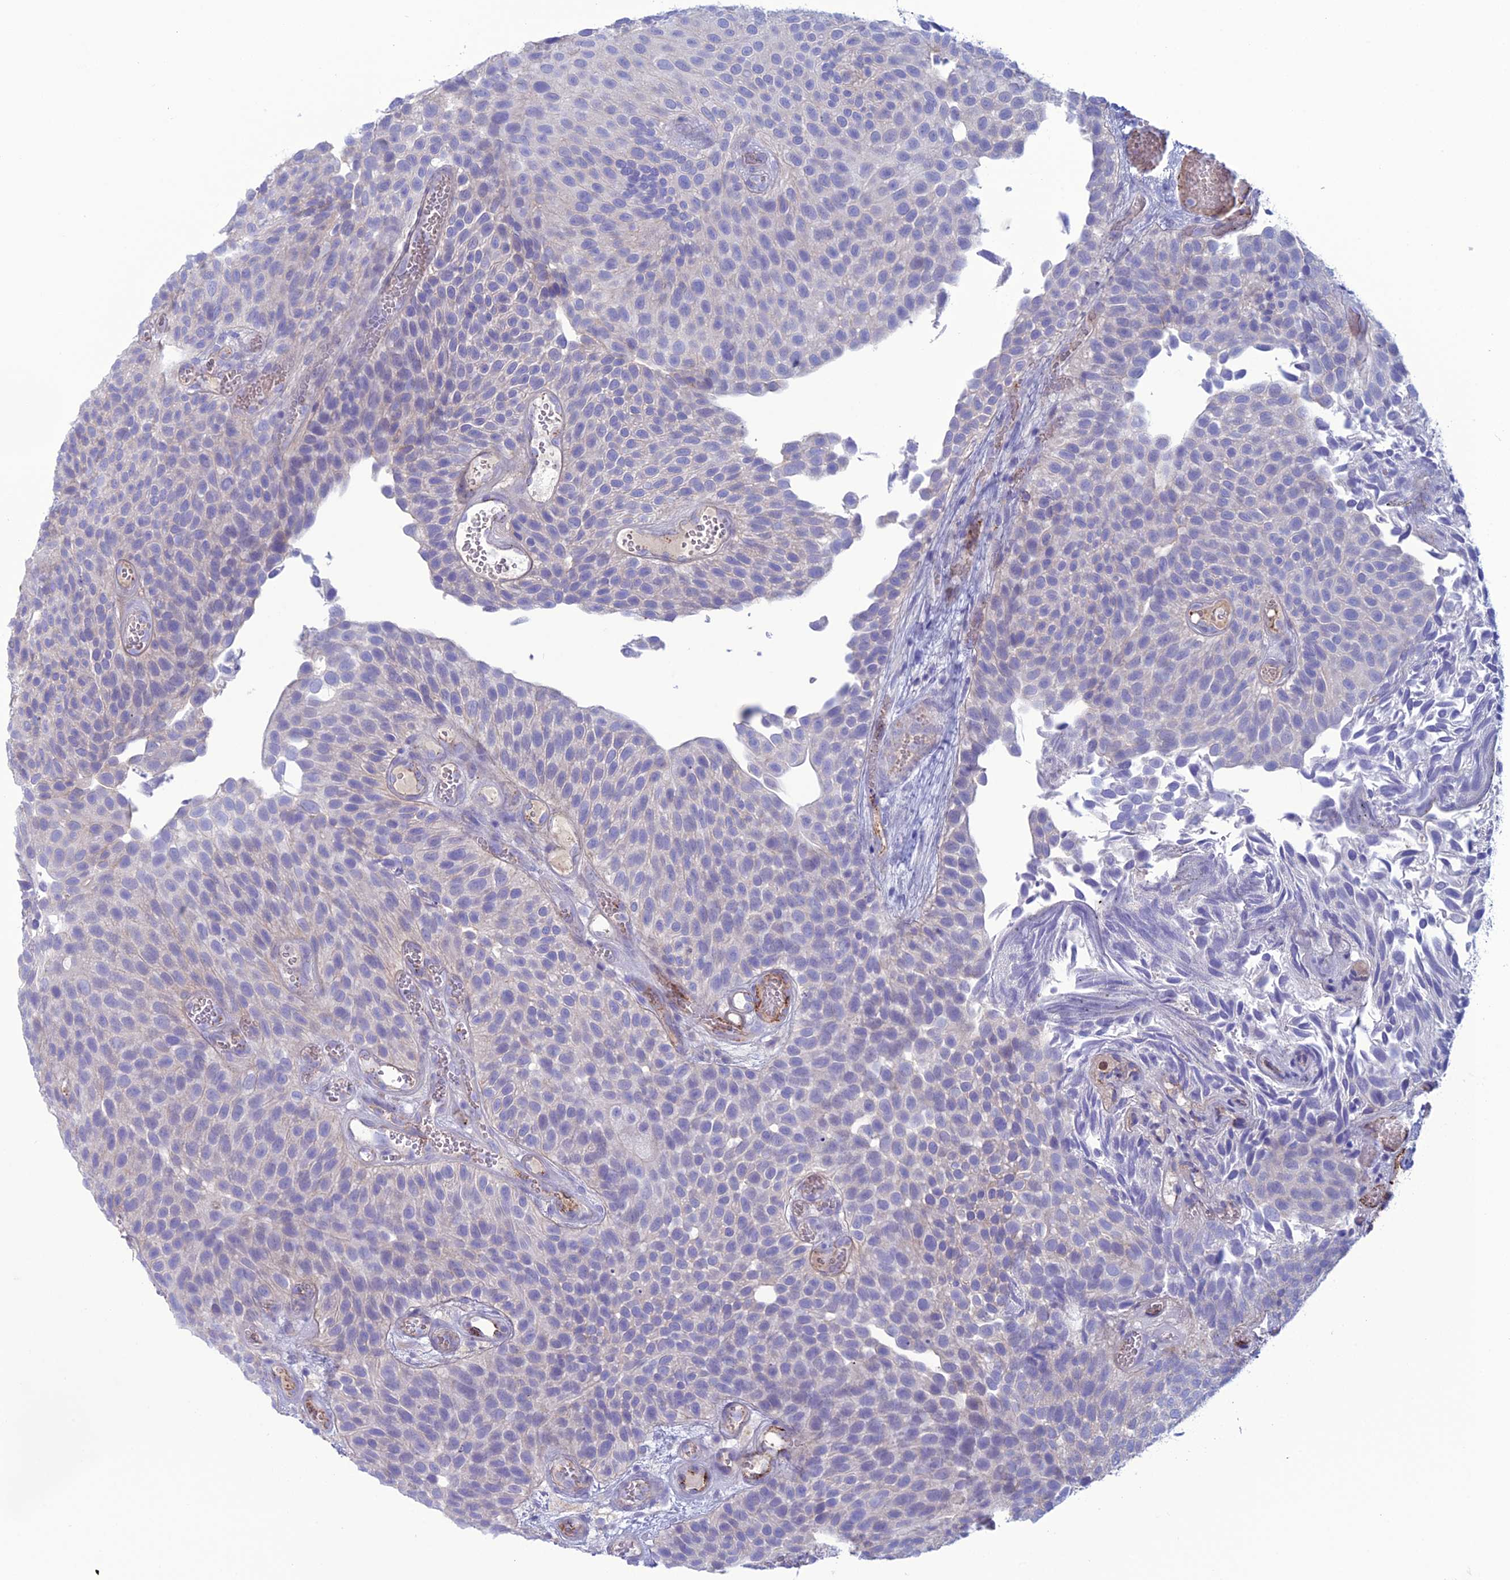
{"staining": {"intensity": "negative", "quantity": "none", "location": "none"}, "tissue": "urothelial cancer", "cell_type": "Tumor cells", "image_type": "cancer", "snomed": [{"axis": "morphology", "description": "Urothelial carcinoma, Low grade"}, {"axis": "topography", "description": "Urinary bladder"}], "caption": "Tumor cells are negative for brown protein staining in low-grade urothelial carcinoma.", "gene": "CDC42EP5", "patient": {"sex": "male", "age": 89}}